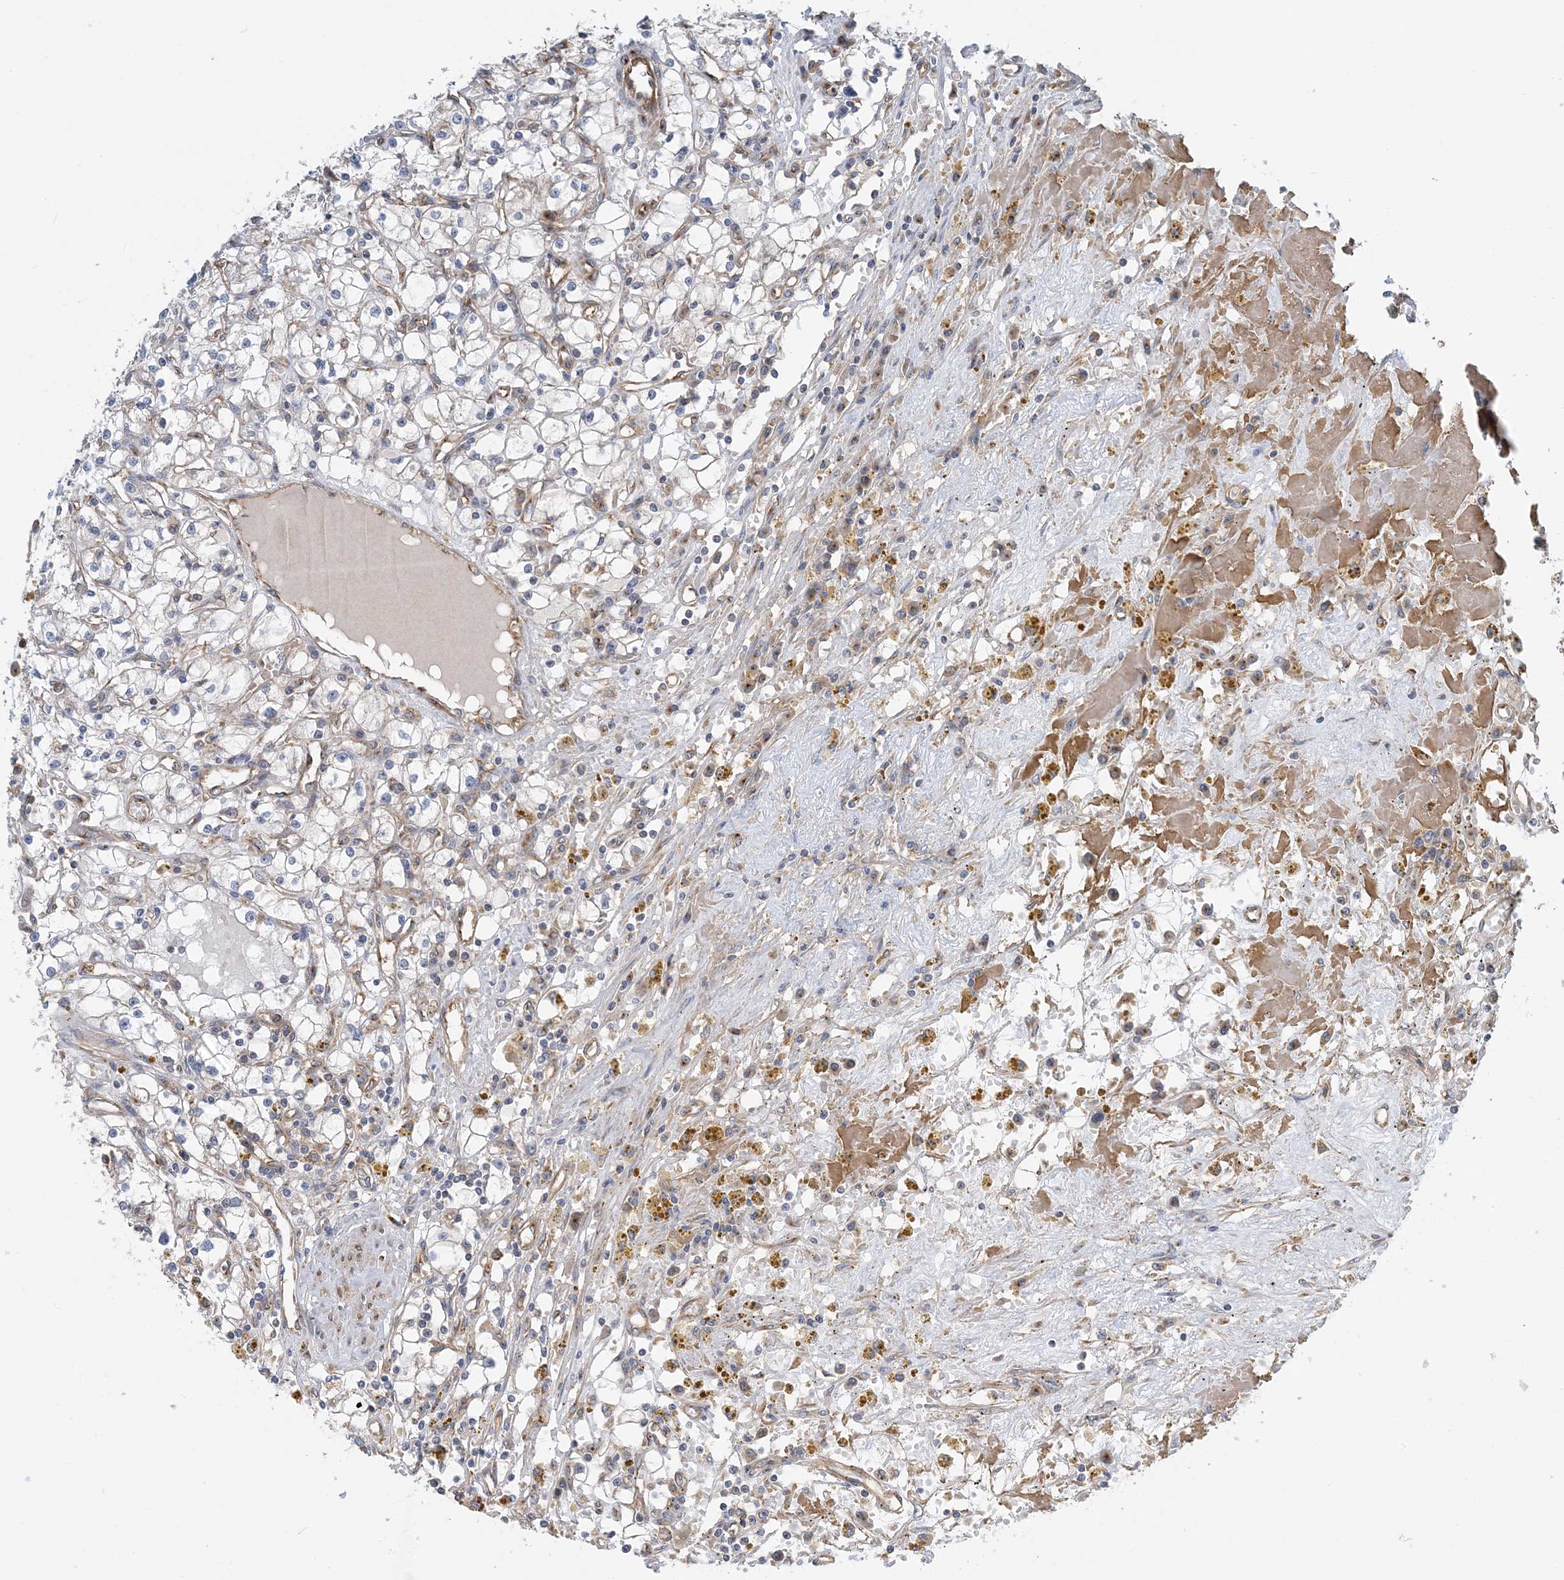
{"staining": {"intensity": "negative", "quantity": "none", "location": "none"}, "tissue": "renal cancer", "cell_type": "Tumor cells", "image_type": "cancer", "snomed": [{"axis": "morphology", "description": "Adenocarcinoma, NOS"}, {"axis": "topography", "description": "Kidney"}], "caption": "Immunohistochemical staining of renal adenocarcinoma shows no significant positivity in tumor cells. (DAB immunohistochemistry with hematoxylin counter stain).", "gene": "SIDT1", "patient": {"sex": "male", "age": 56}}